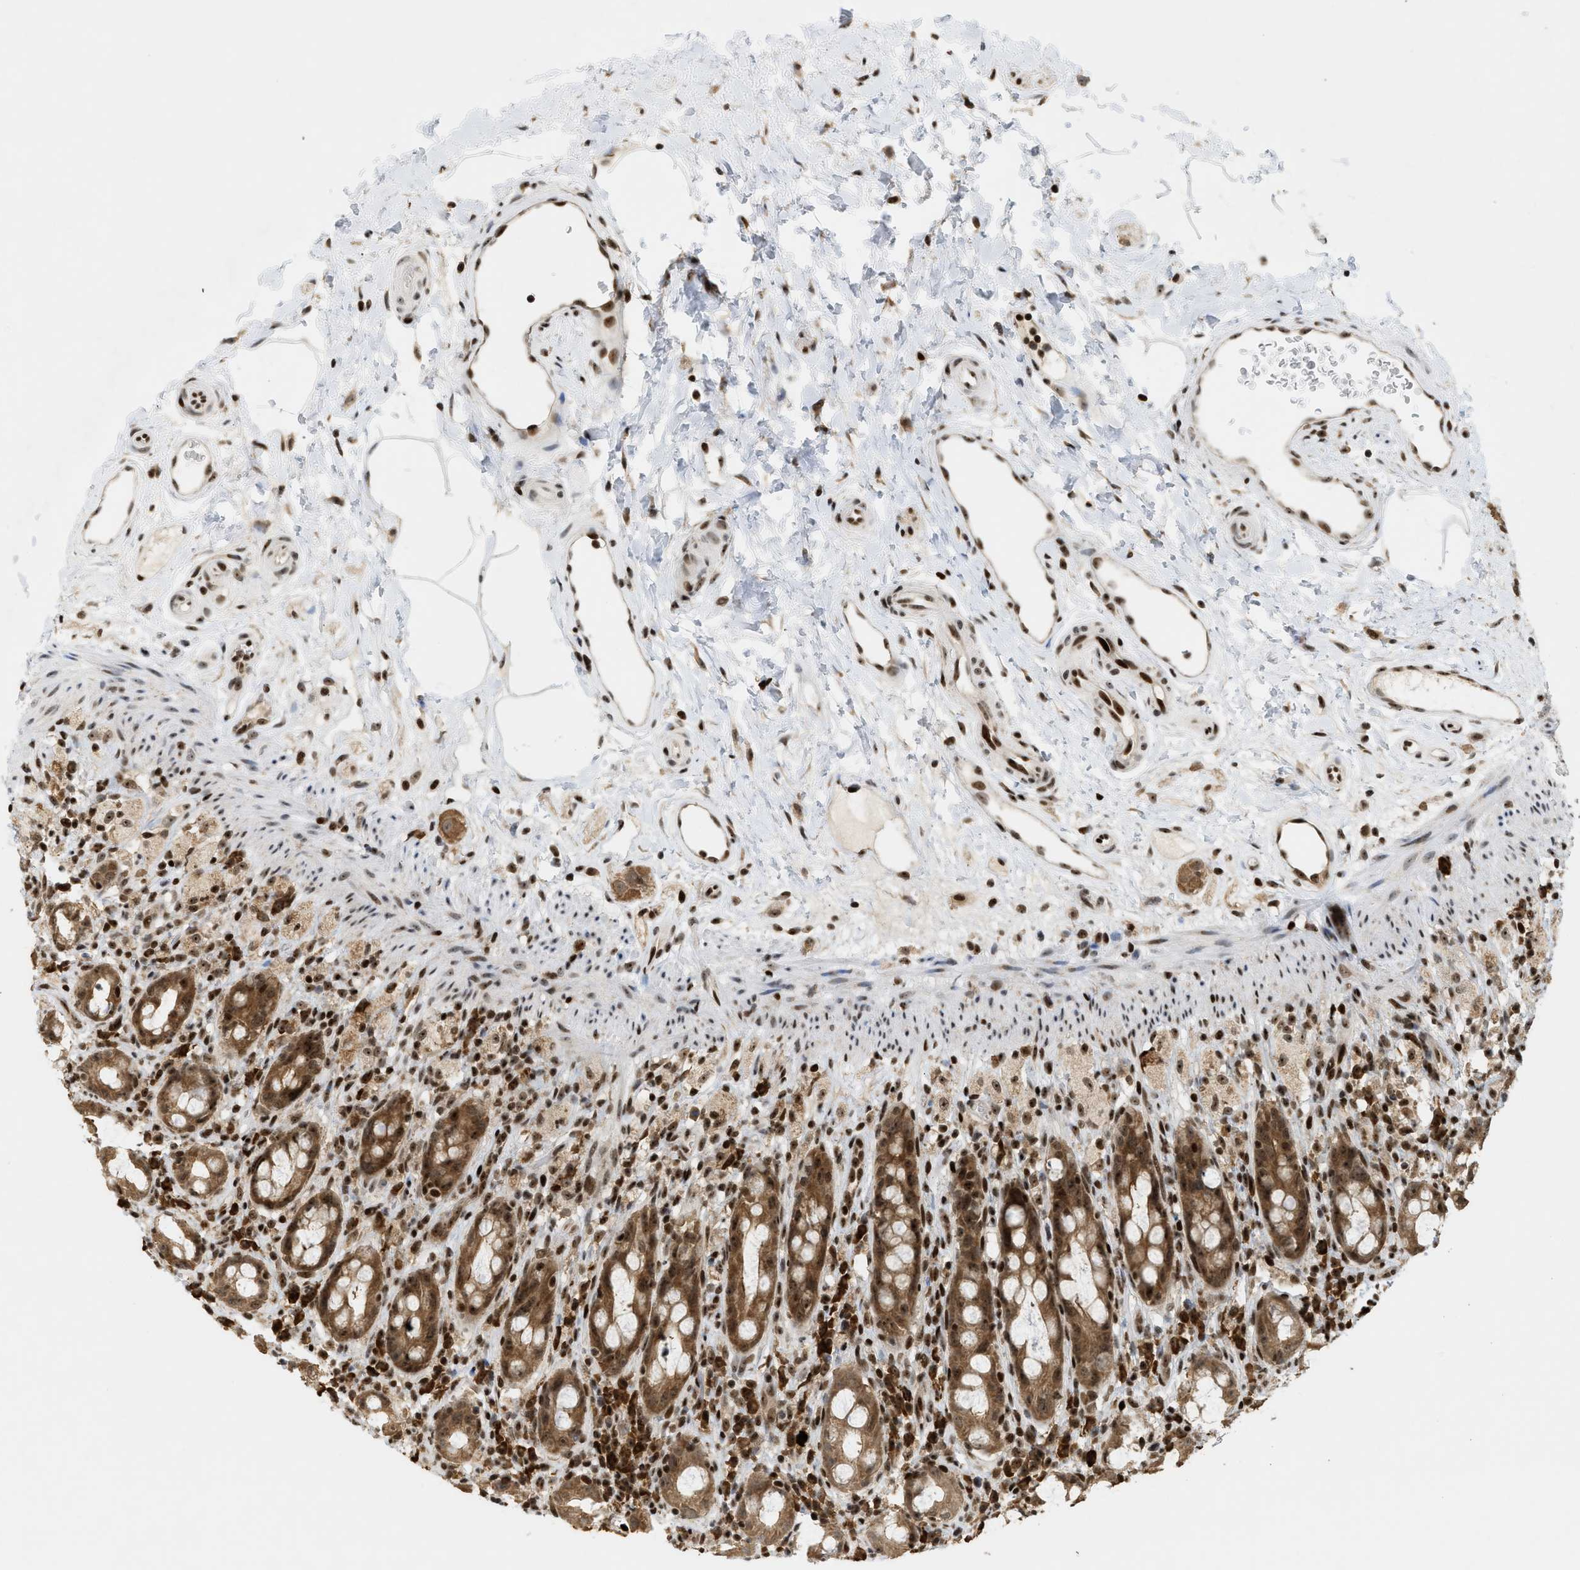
{"staining": {"intensity": "strong", "quantity": ">75%", "location": "cytoplasmic/membranous,nuclear"}, "tissue": "rectum", "cell_type": "Glandular cells", "image_type": "normal", "snomed": [{"axis": "morphology", "description": "Normal tissue, NOS"}, {"axis": "topography", "description": "Rectum"}], "caption": "Protein positivity by immunohistochemistry (IHC) displays strong cytoplasmic/membranous,nuclear positivity in about >75% of glandular cells in normal rectum. The staining is performed using DAB brown chromogen to label protein expression. The nuclei are counter-stained blue using hematoxylin.", "gene": "ZNF22", "patient": {"sex": "male", "age": 44}}